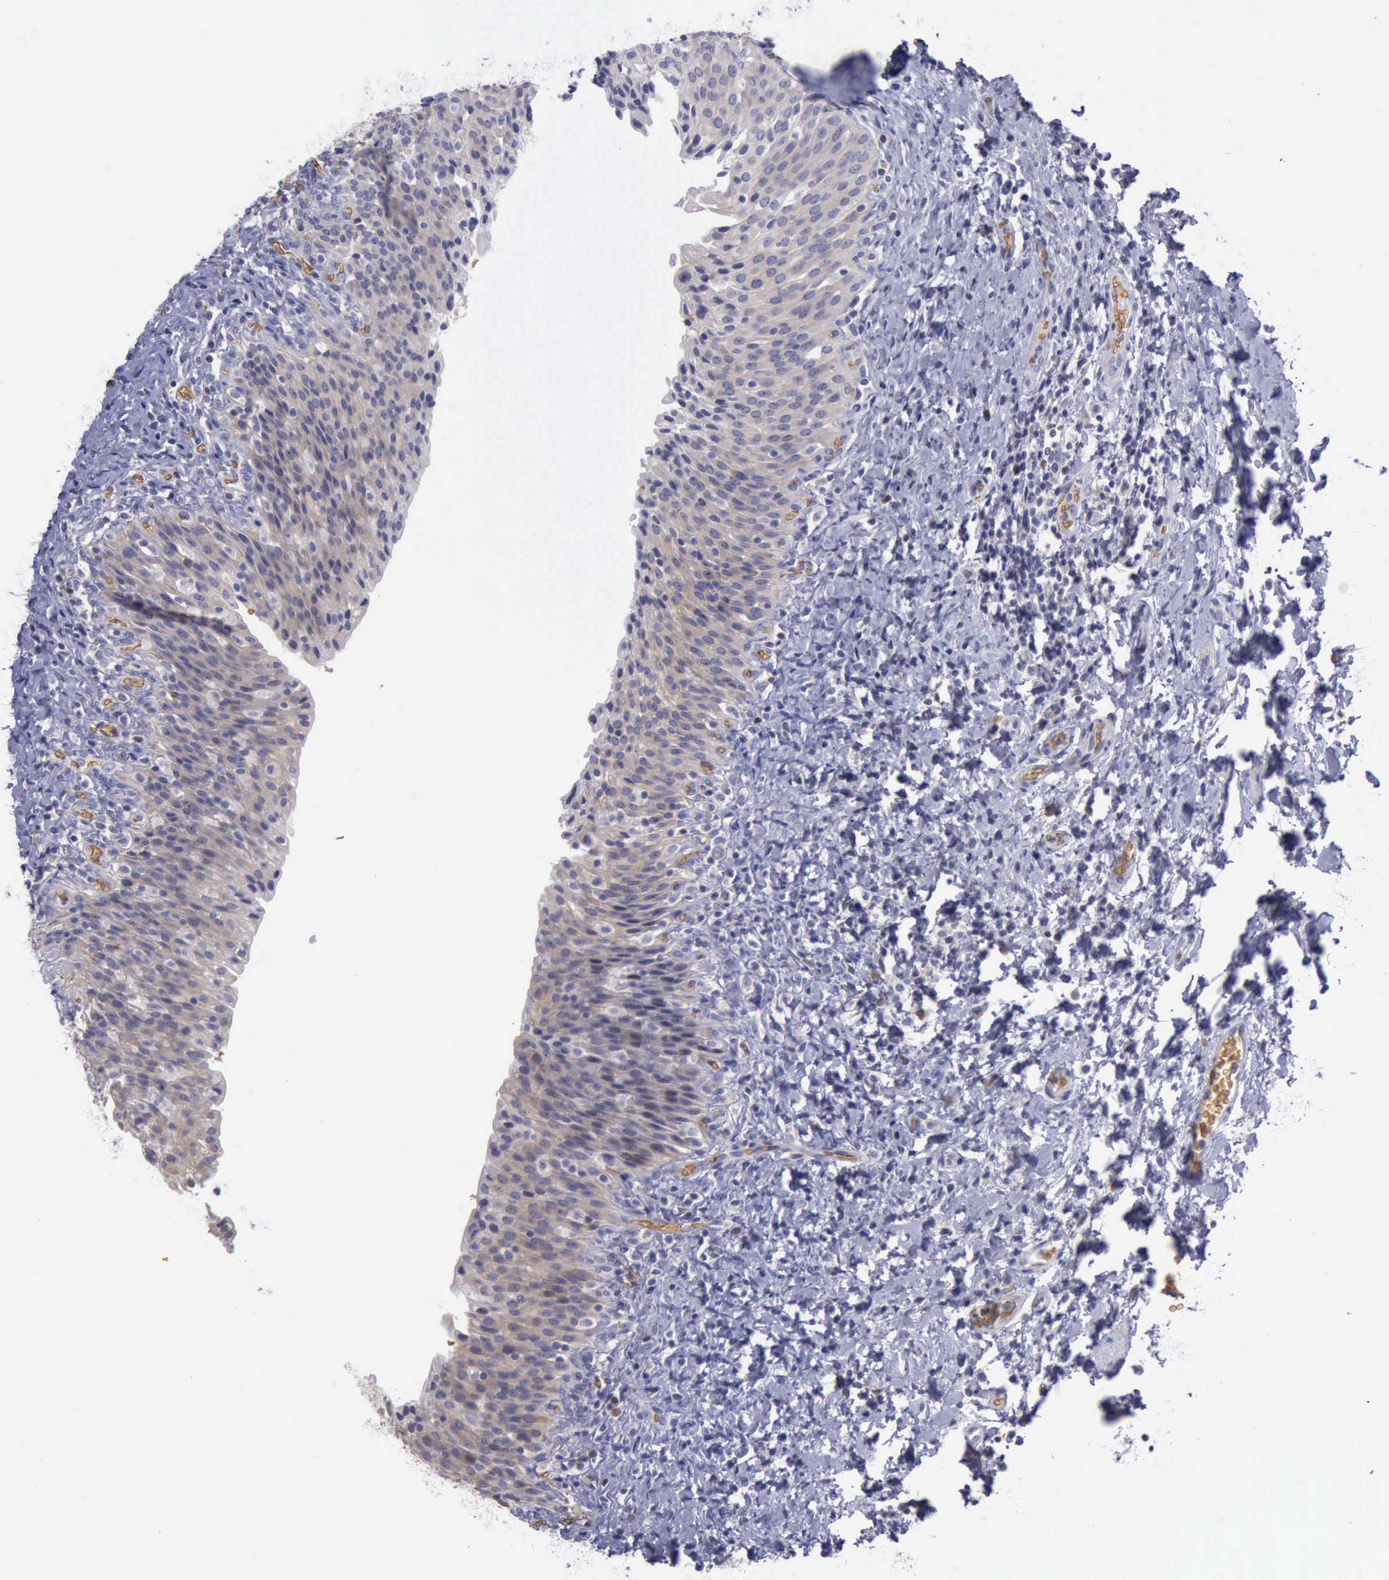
{"staining": {"intensity": "weak", "quantity": ">75%", "location": "cytoplasmic/membranous"}, "tissue": "urinary bladder", "cell_type": "Urothelial cells", "image_type": "normal", "snomed": [{"axis": "morphology", "description": "Normal tissue, NOS"}, {"axis": "topography", "description": "Urinary bladder"}], "caption": "Benign urinary bladder reveals weak cytoplasmic/membranous expression in about >75% of urothelial cells.", "gene": "CEP128", "patient": {"sex": "male", "age": 51}}